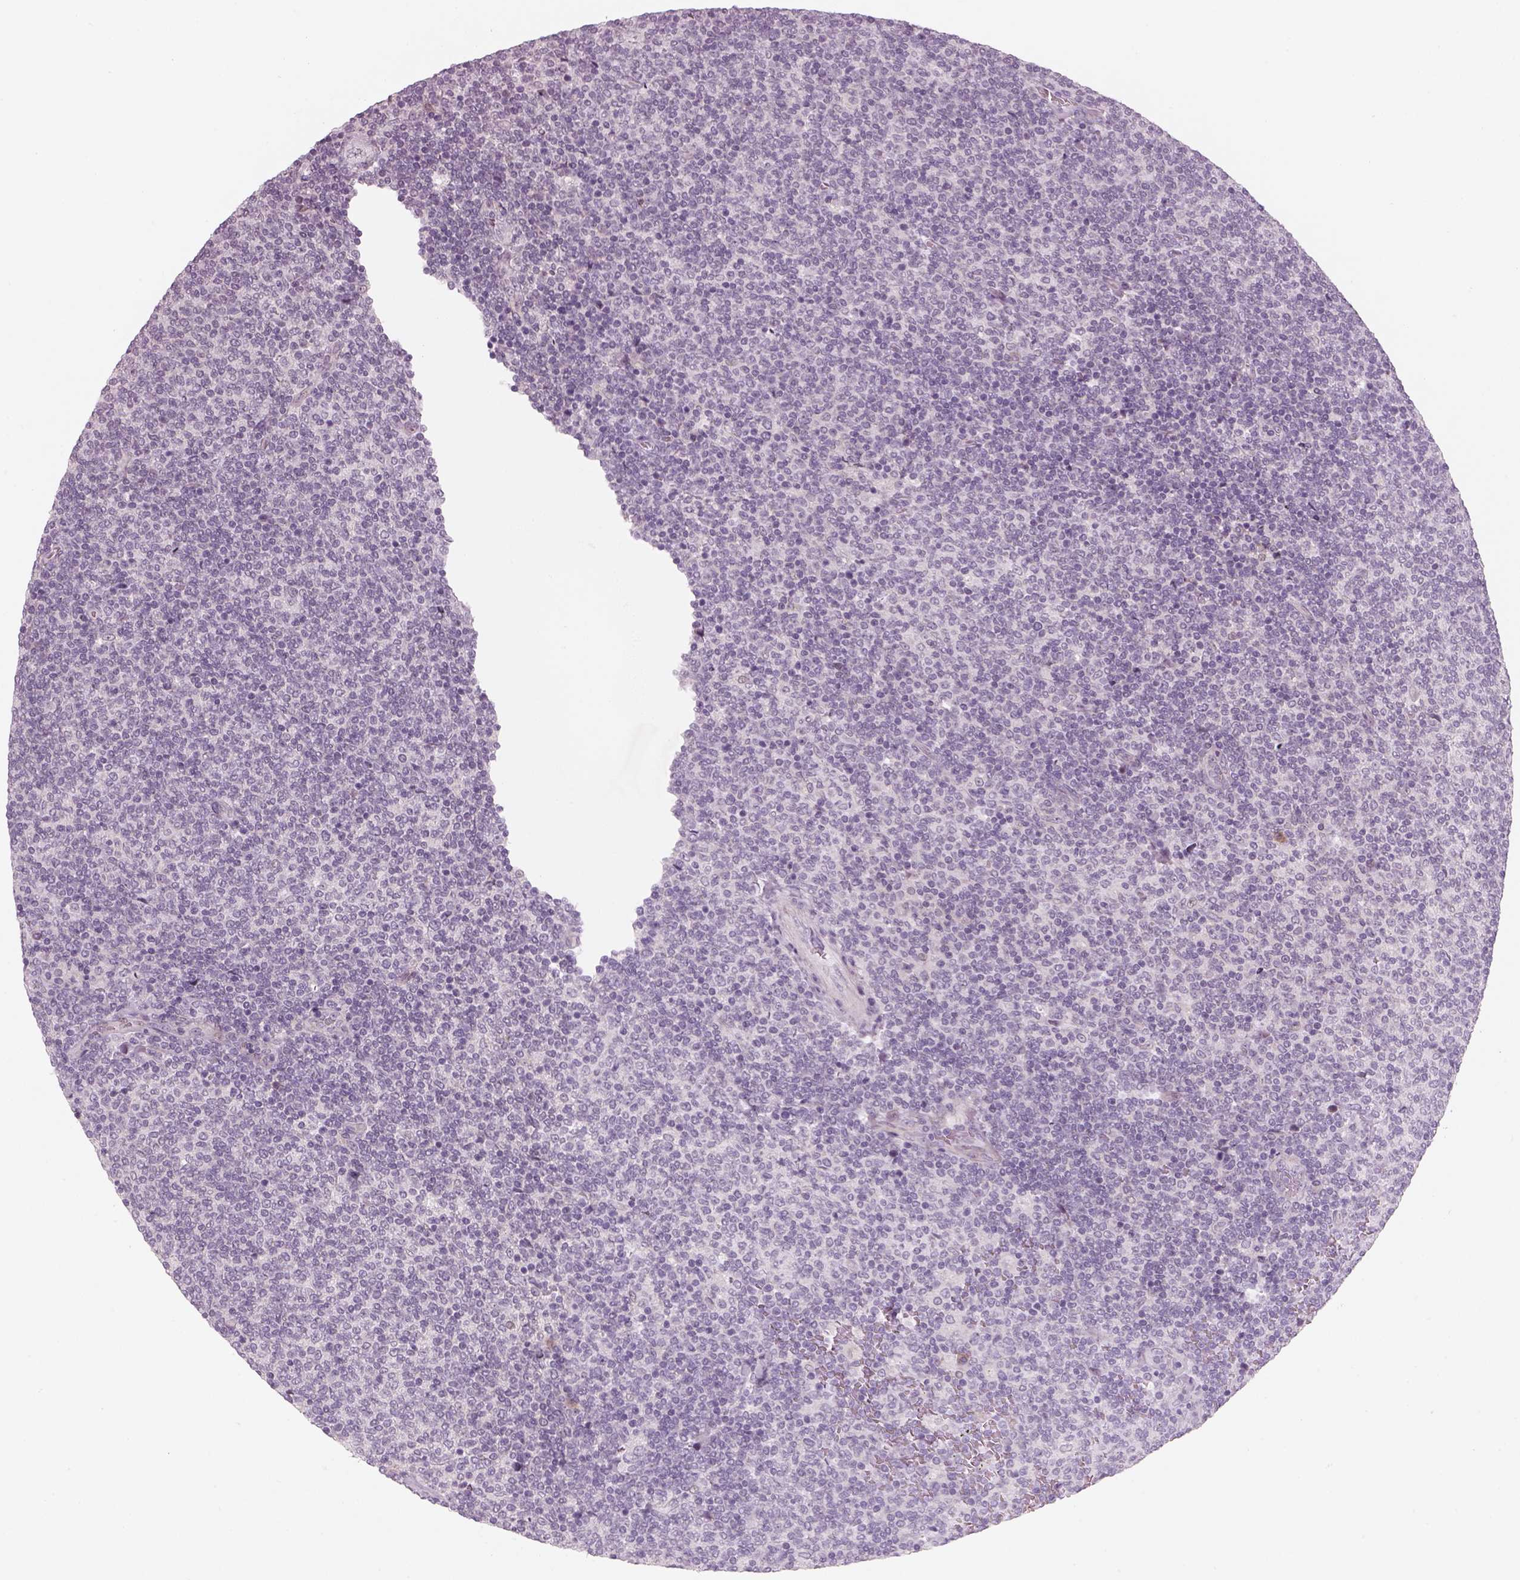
{"staining": {"intensity": "negative", "quantity": "none", "location": "none"}, "tissue": "lymphoma", "cell_type": "Tumor cells", "image_type": "cancer", "snomed": [{"axis": "morphology", "description": "Malignant lymphoma, non-Hodgkin's type, Low grade"}, {"axis": "topography", "description": "Lymph node"}], "caption": "Human malignant lymphoma, non-Hodgkin's type (low-grade) stained for a protein using IHC demonstrates no expression in tumor cells.", "gene": "PENK", "patient": {"sex": "male", "age": 52}}